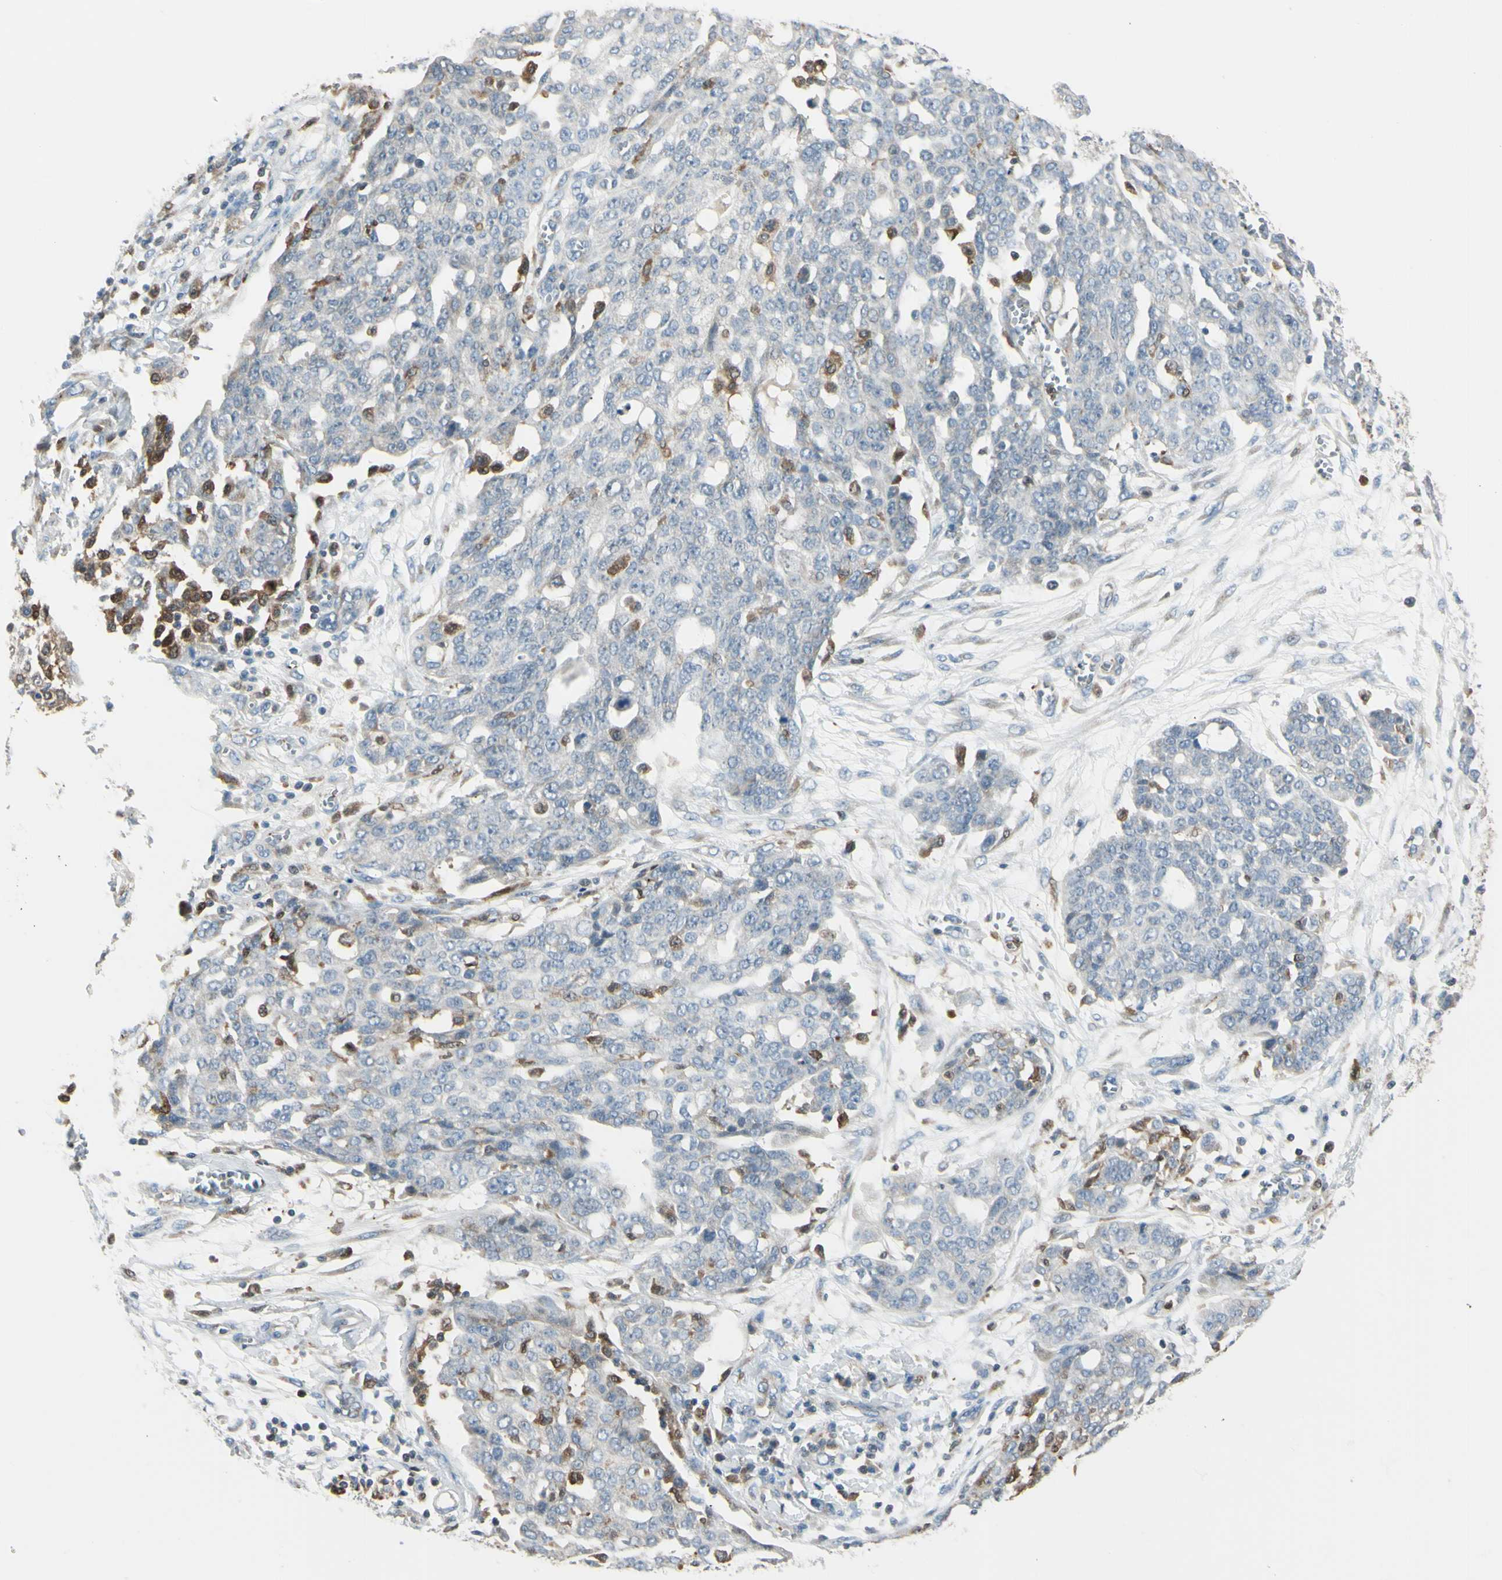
{"staining": {"intensity": "weak", "quantity": "25%-75%", "location": "cytoplasmic/membranous"}, "tissue": "ovarian cancer", "cell_type": "Tumor cells", "image_type": "cancer", "snomed": [{"axis": "morphology", "description": "Cystadenocarcinoma, serous, NOS"}, {"axis": "topography", "description": "Soft tissue"}, {"axis": "topography", "description": "Ovary"}], "caption": "Protein positivity by immunohistochemistry (IHC) shows weak cytoplasmic/membranous staining in about 25%-75% of tumor cells in serous cystadenocarcinoma (ovarian).", "gene": "CYRIB", "patient": {"sex": "female", "age": 57}}